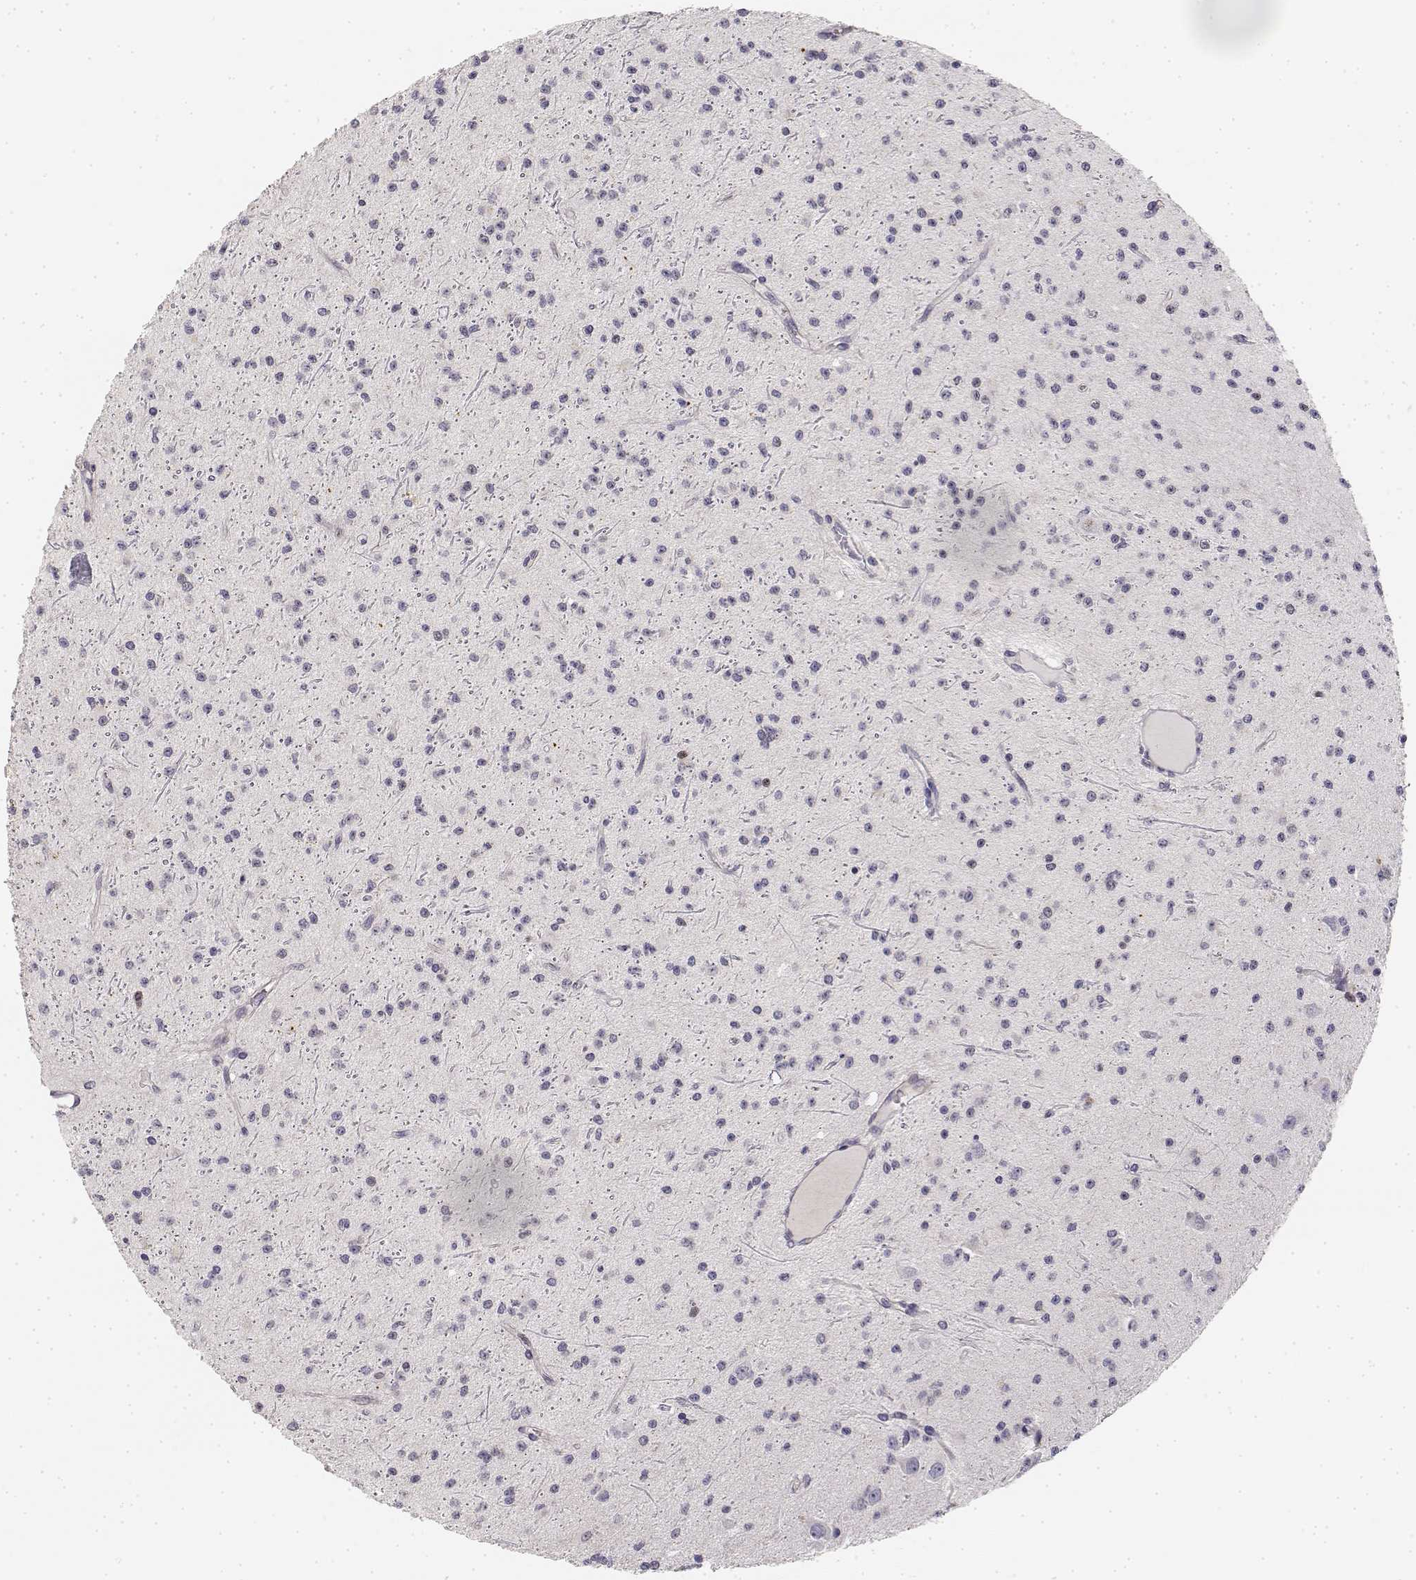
{"staining": {"intensity": "negative", "quantity": "none", "location": "none"}, "tissue": "glioma", "cell_type": "Tumor cells", "image_type": "cancer", "snomed": [{"axis": "morphology", "description": "Glioma, malignant, Low grade"}, {"axis": "topography", "description": "Brain"}], "caption": "Glioma was stained to show a protein in brown. There is no significant staining in tumor cells.", "gene": "GLIPR1L2", "patient": {"sex": "male", "age": 27}}